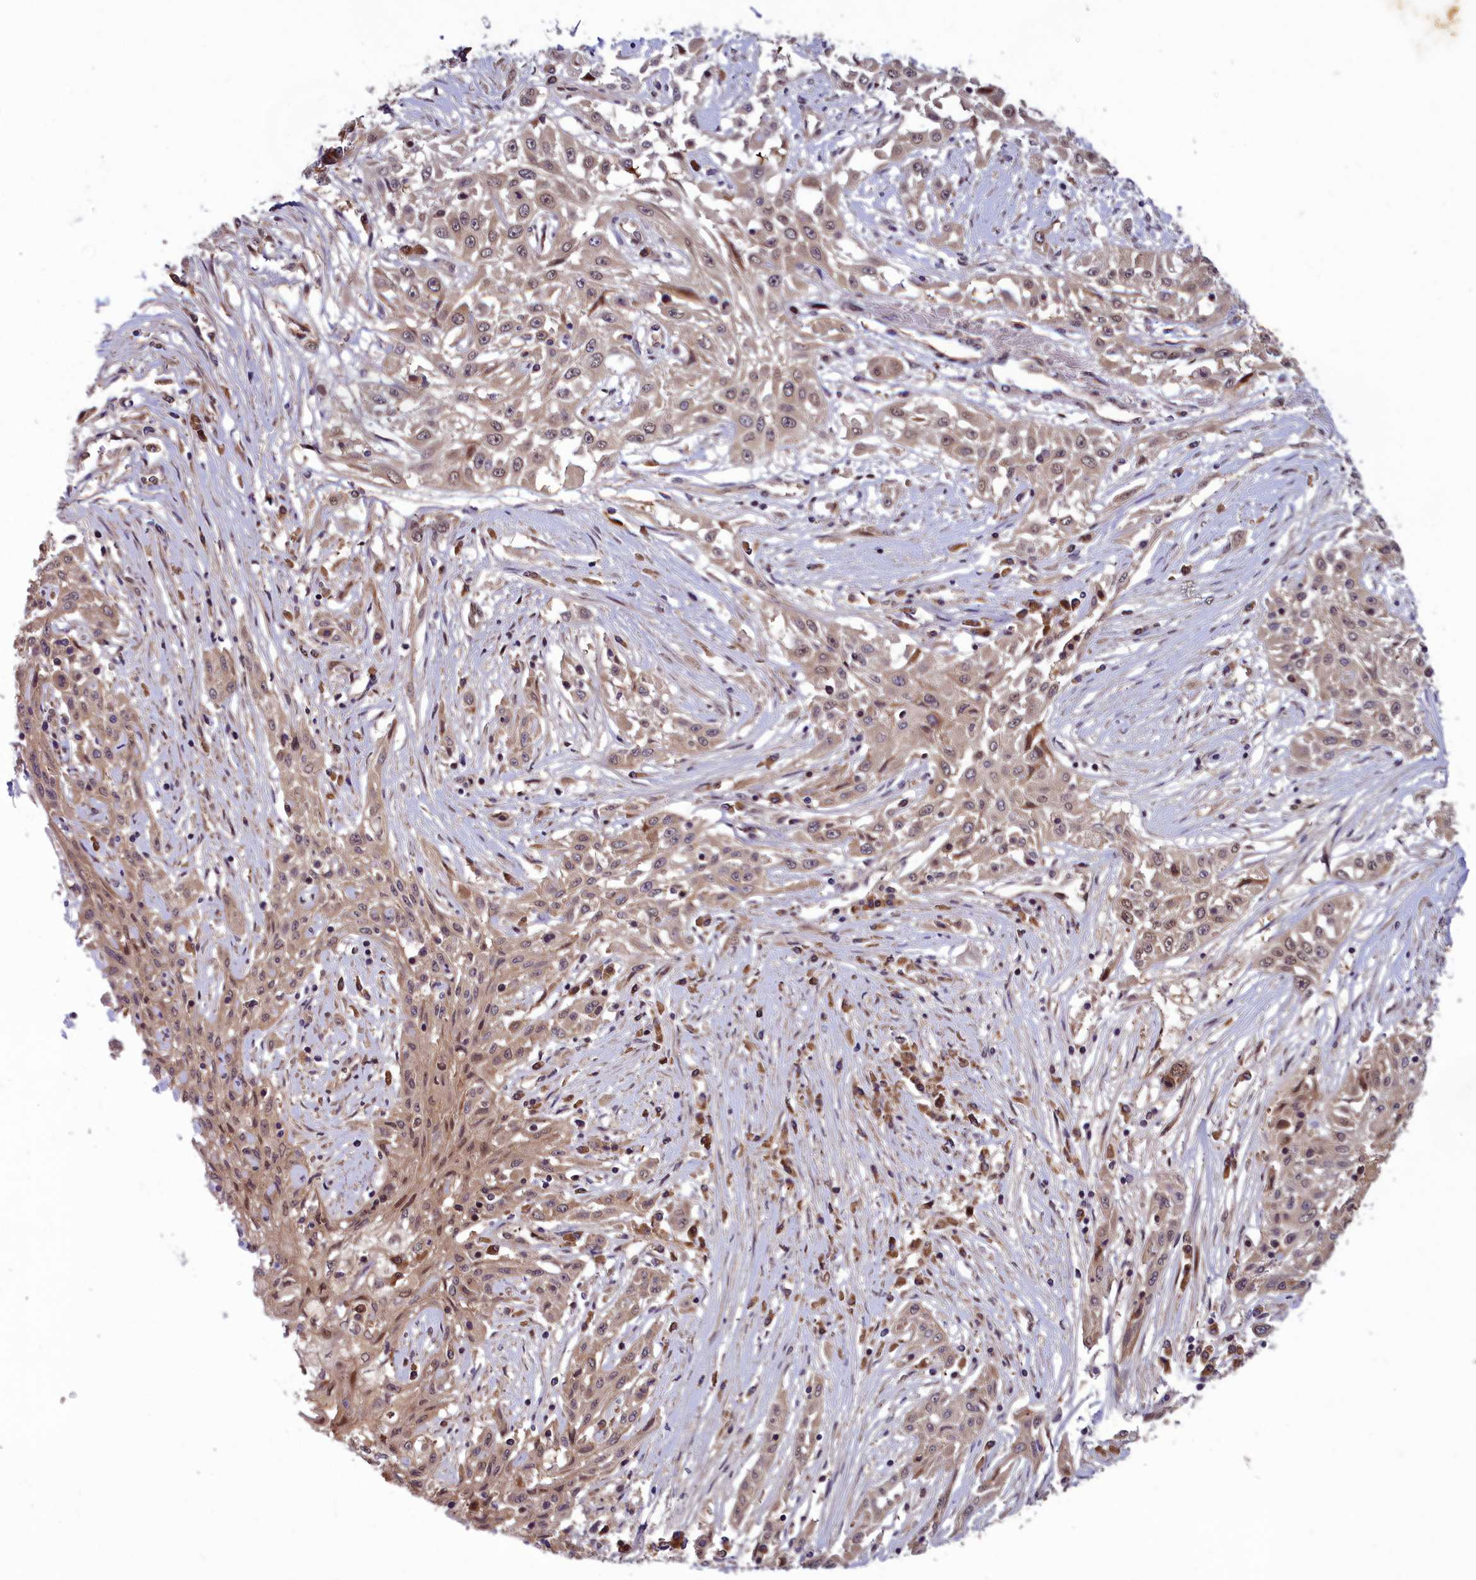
{"staining": {"intensity": "weak", "quantity": "25%-75%", "location": "cytoplasmic/membranous"}, "tissue": "skin cancer", "cell_type": "Tumor cells", "image_type": "cancer", "snomed": [{"axis": "morphology", "description": "Squamous cell carcinoma, NOS"}, {"axis": "morphology", "description": "Squamous cell carcinoma, metastatic, NOS"}, {"axis": "topography", "description": "Skin"}, {"axis": "topography", "description": "Lymph node"}], "caption": "Immunohistochemistry staining of skin cancer (squamous cell carcinoma), which demonstrates low levels of weak cytoplasmic/membranous expression in approximately 25%-75% of tumor cells indicating weak cytoplasmic/membranous protein positivity. The staining was performed using DAB (3,3'-diaminobenzidine) (brown) for protein detection and nuclei were counterstained in hematoxylin (blue).", "gene": "CCDC15", "patient": {"sex": "male", "age": 75}}